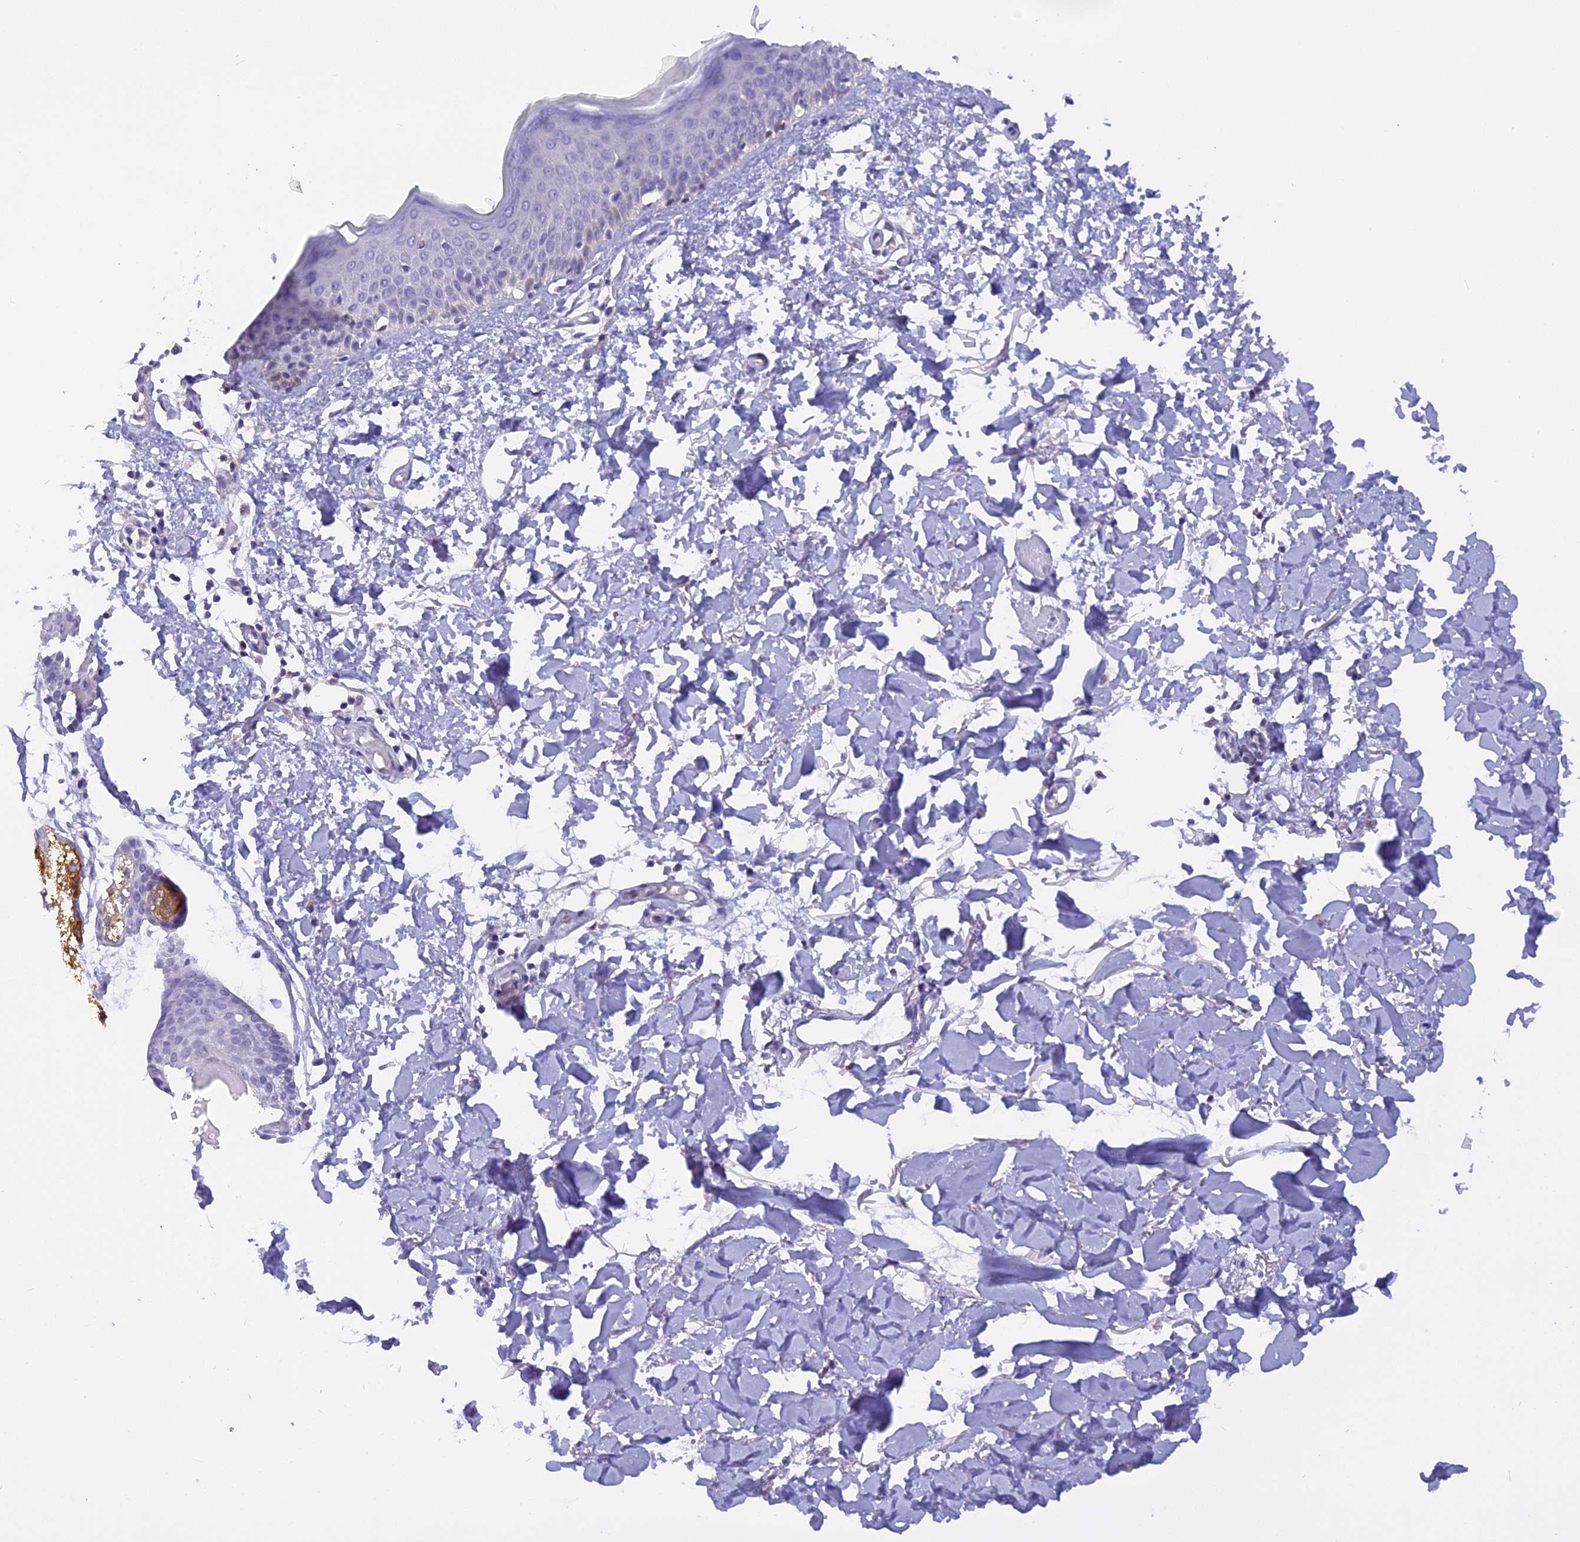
{"staining": {"intensity": "negative", "quantity": "none", "location": "none"}, "tissue": "skin", "cell_type": "Fibroblasts", "image_type": "normal", "snomed": [{"axis": "morphology", "description": "Normal tissue, NOS"}, {"axis": "topography", "description": "Skin"}], "caption": "Fibroblasts are negative for protein expression in unremarkable human skin. (IHC, brightfield microscopy, high magnification).", "gene": "TRIM3", "patient": {"sex": "male", "age": 62}}